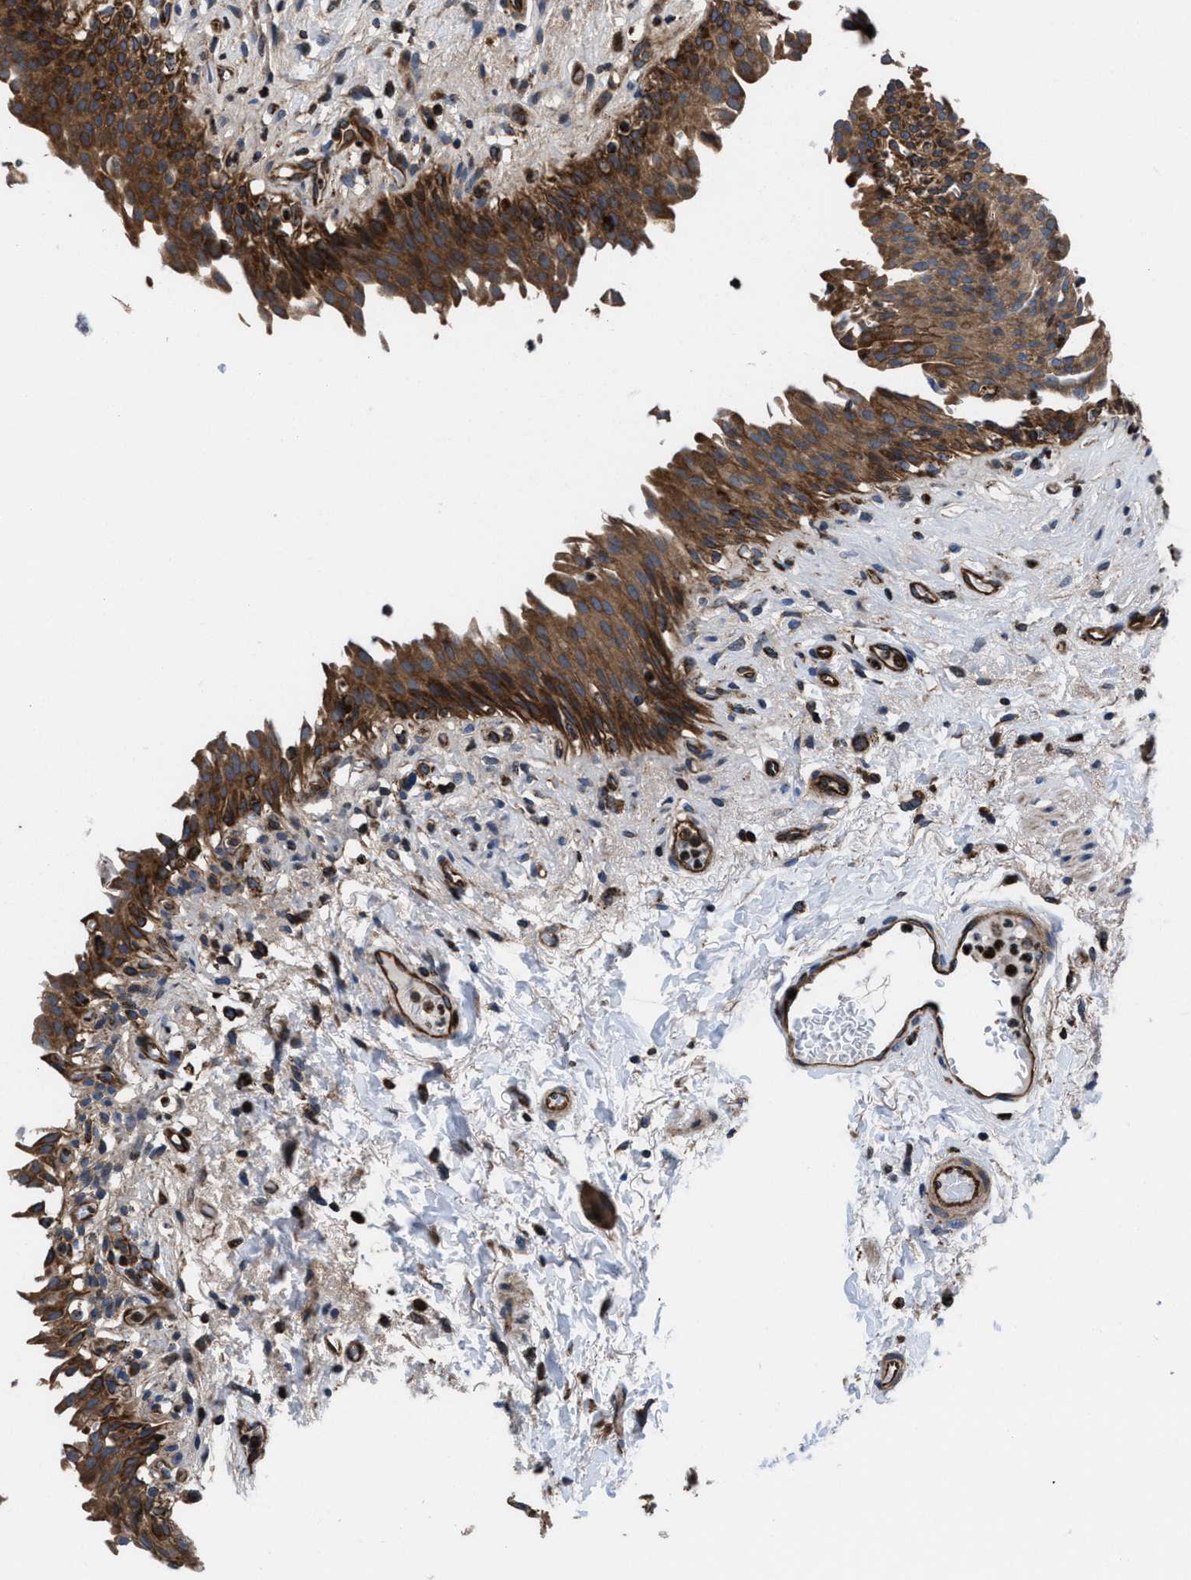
{"staining": {"intensity": "moderate", "quantity": ">75%", "location": "cytoplasmic/membranous"}, "tissue": "urinary bladder", "cell_type": "Urothelial cells", "image_type": "normal", "snomed": [{"axis": "morphology", "description": "Normal tissue, NOS"}, {"axis": "topography", "description": "Urinary bladder"}], "caption": "Immunohistochemistry (IHC) (DAB (3,3'-diaminobenzidine)) staining of normal human urinary bladder displays moderate cytoplasmic/membranous protein staining in about >75% of urothelial cells. The staining is performed using DAB brown chromogen to label protein expression. The nuclei are counter-stained blue using hematoxylin.", "gene": "PRR15L", "patient": {"sex": "female", "age": 60}}